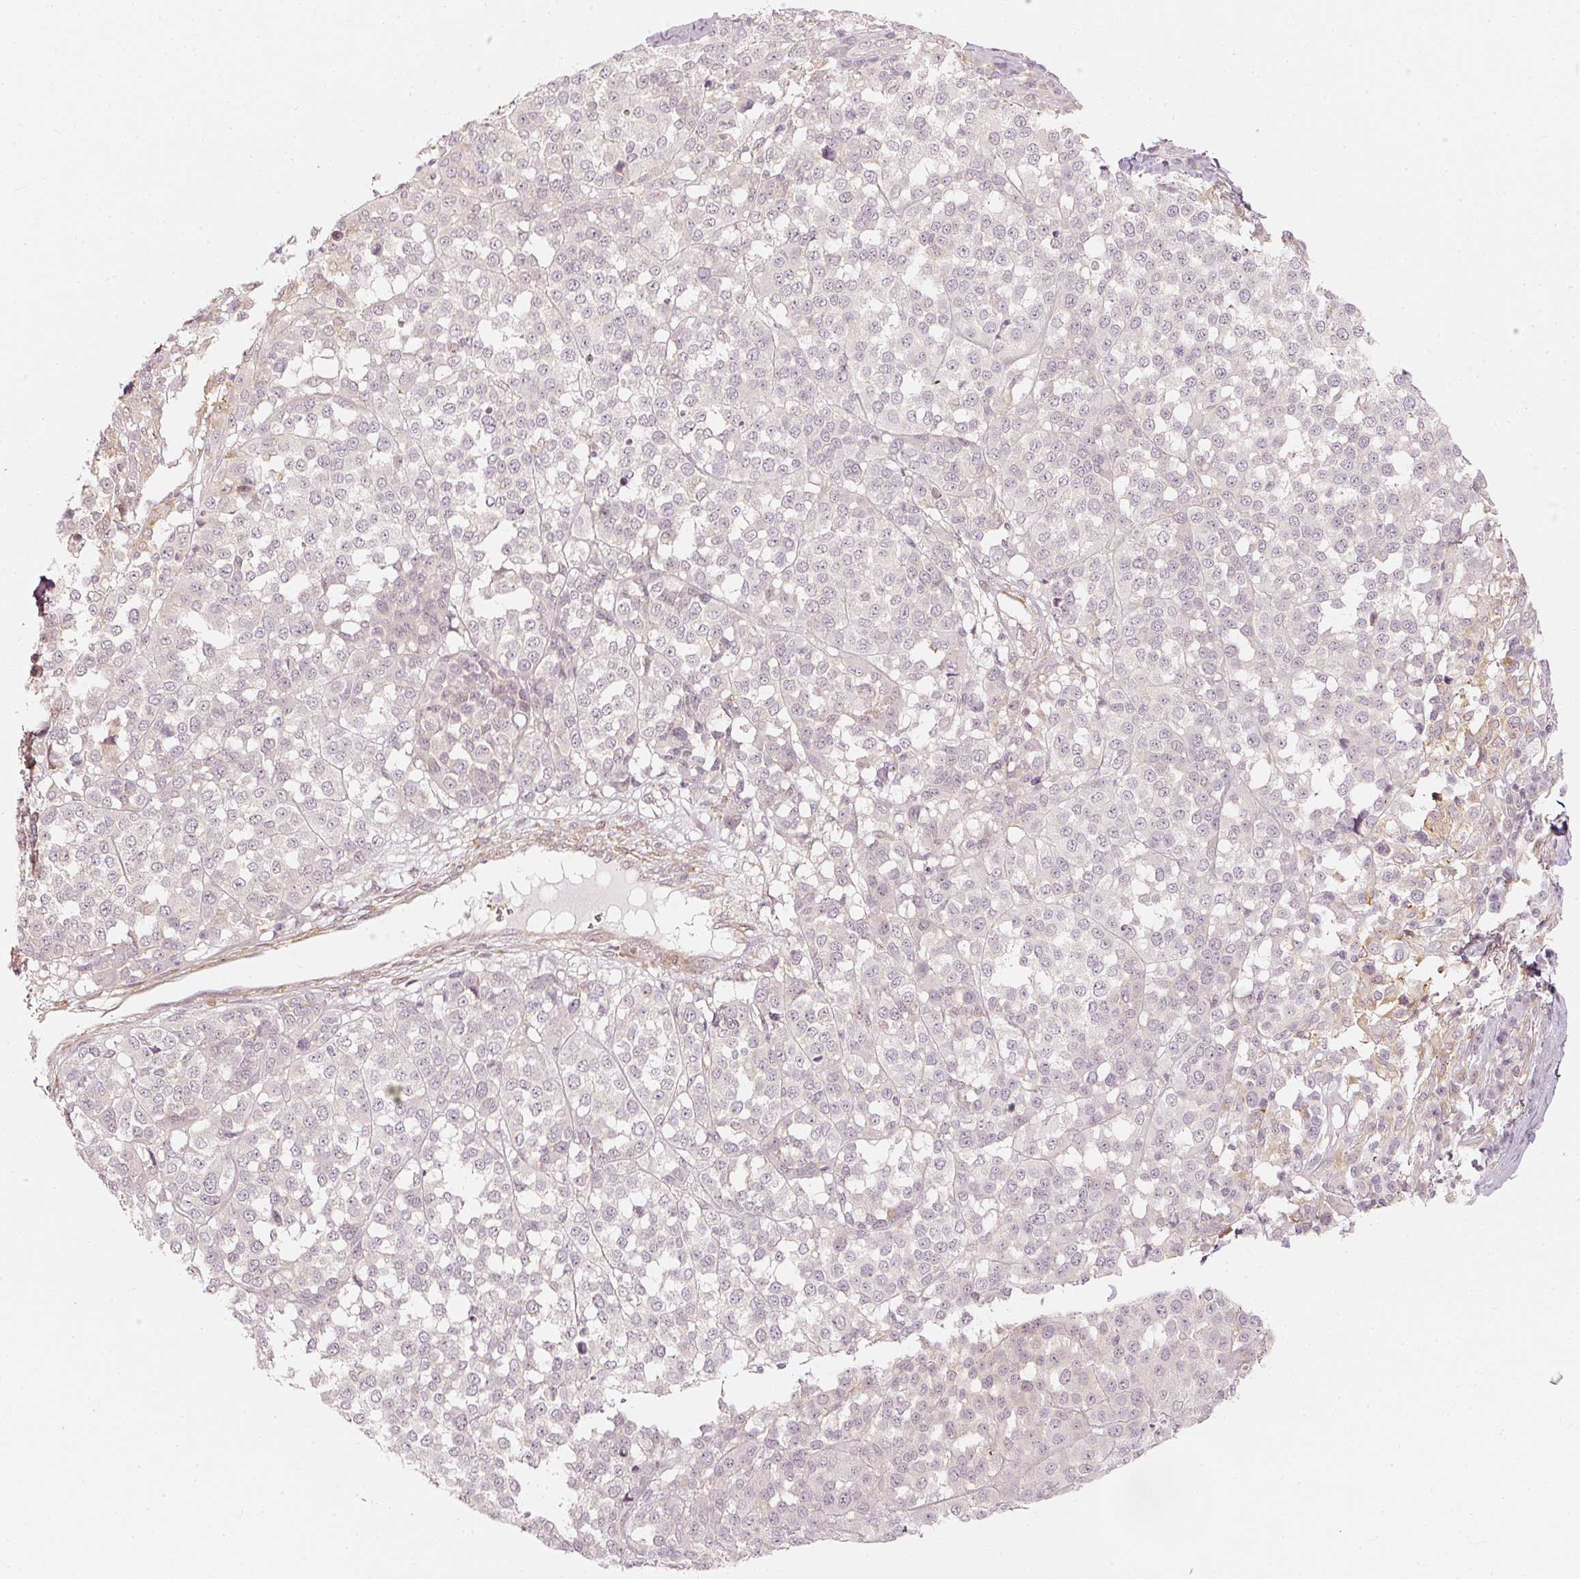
{"staining": {"intensity": "negative", "quantity": "none", "location": "none"}, "tissue": "melanoma", "cell_type": "Tumor cells", "image_type": "cancer", "snomed": [{"axis": "morphology", "description": "Malignant melanoma, Metastatic site"}, {"axis": "topography", "description": "Lymph node"}], "caption": "Immunohistochemistry (IHC) of human malignant melanoma (metastatic site) displays no staining in tumor cells. Nuclei are stained in blue.", "gene": "DRD2", "patient": {"sex": "male", "age": 44}}